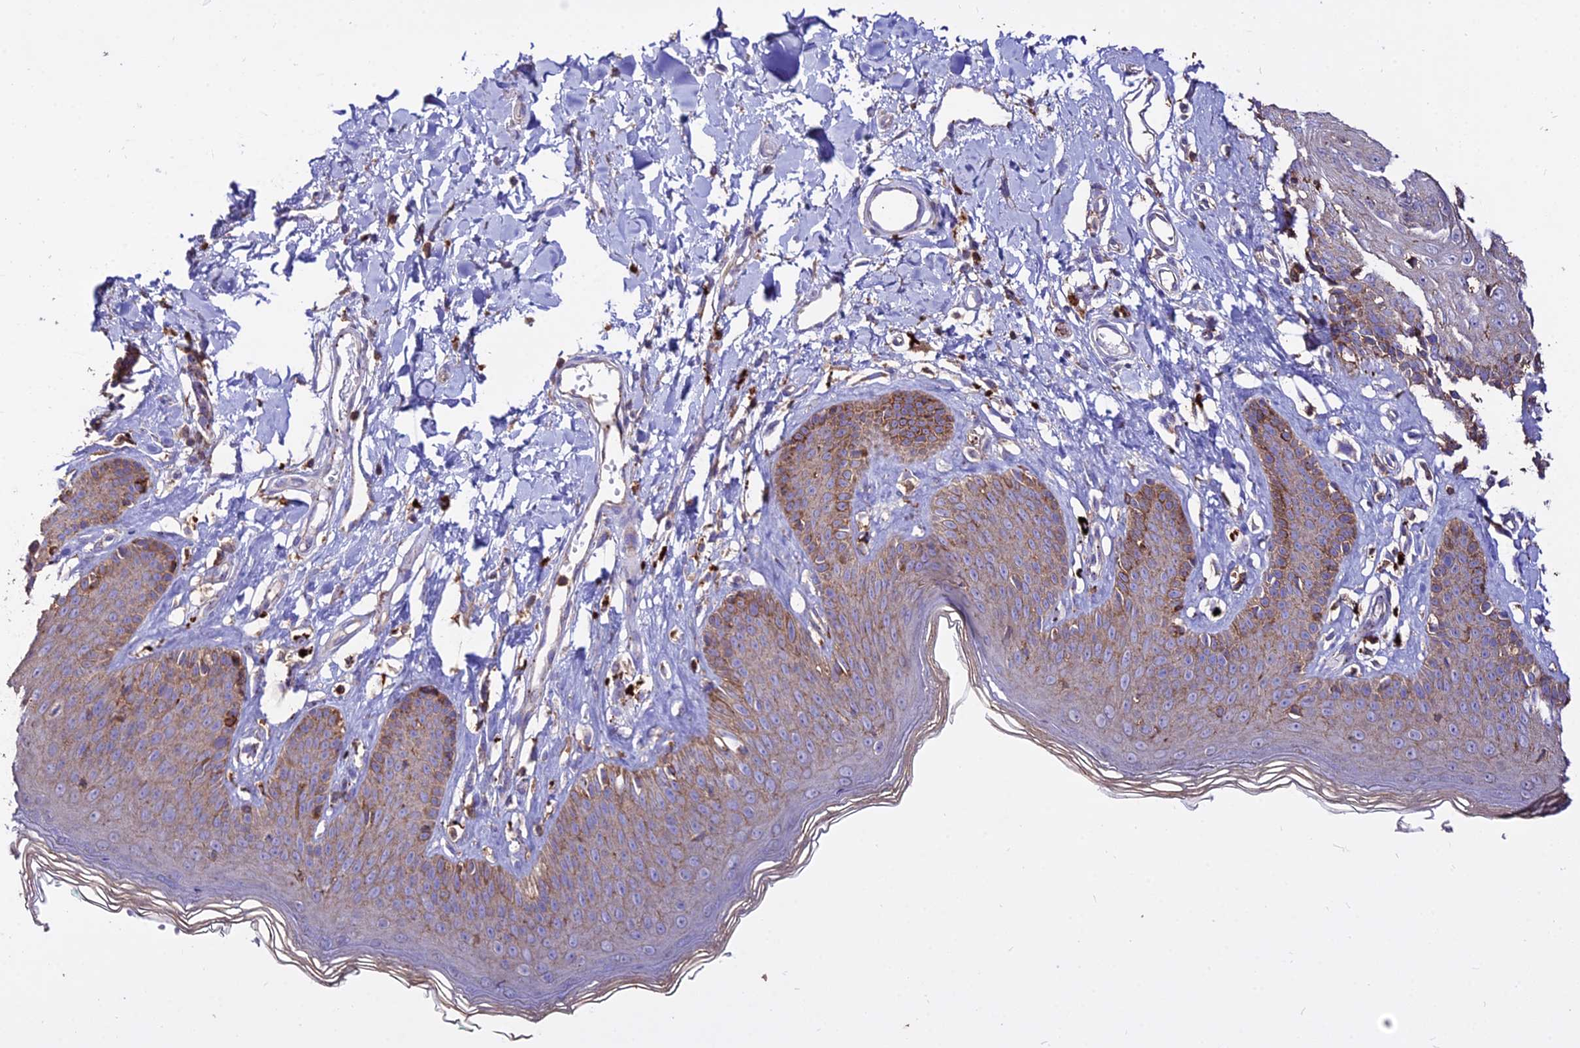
{"staining": {"intensity": "moderate", "quantity": "25%-75%", "location": "cytoplasmic/membranous"}, "tissue": "skin", "cell_type": "Epidermal cells", "image_type": "normal", "snomed": [{"axis": "morphology", "description": "Normal tissue, NOS"}, {"axis": "morphology", "description": "Squamous cell carcinoma, NOS"}, {"axis": "topography", "description": "Vulva"}], "caption": "Benign skin demonstrates moderate cytoplasmic/membranous expression in about 25%-75% of epidermal cells.", "gene": "PNLIPRP3", "patient": {"sex": "female", "age": 85}}